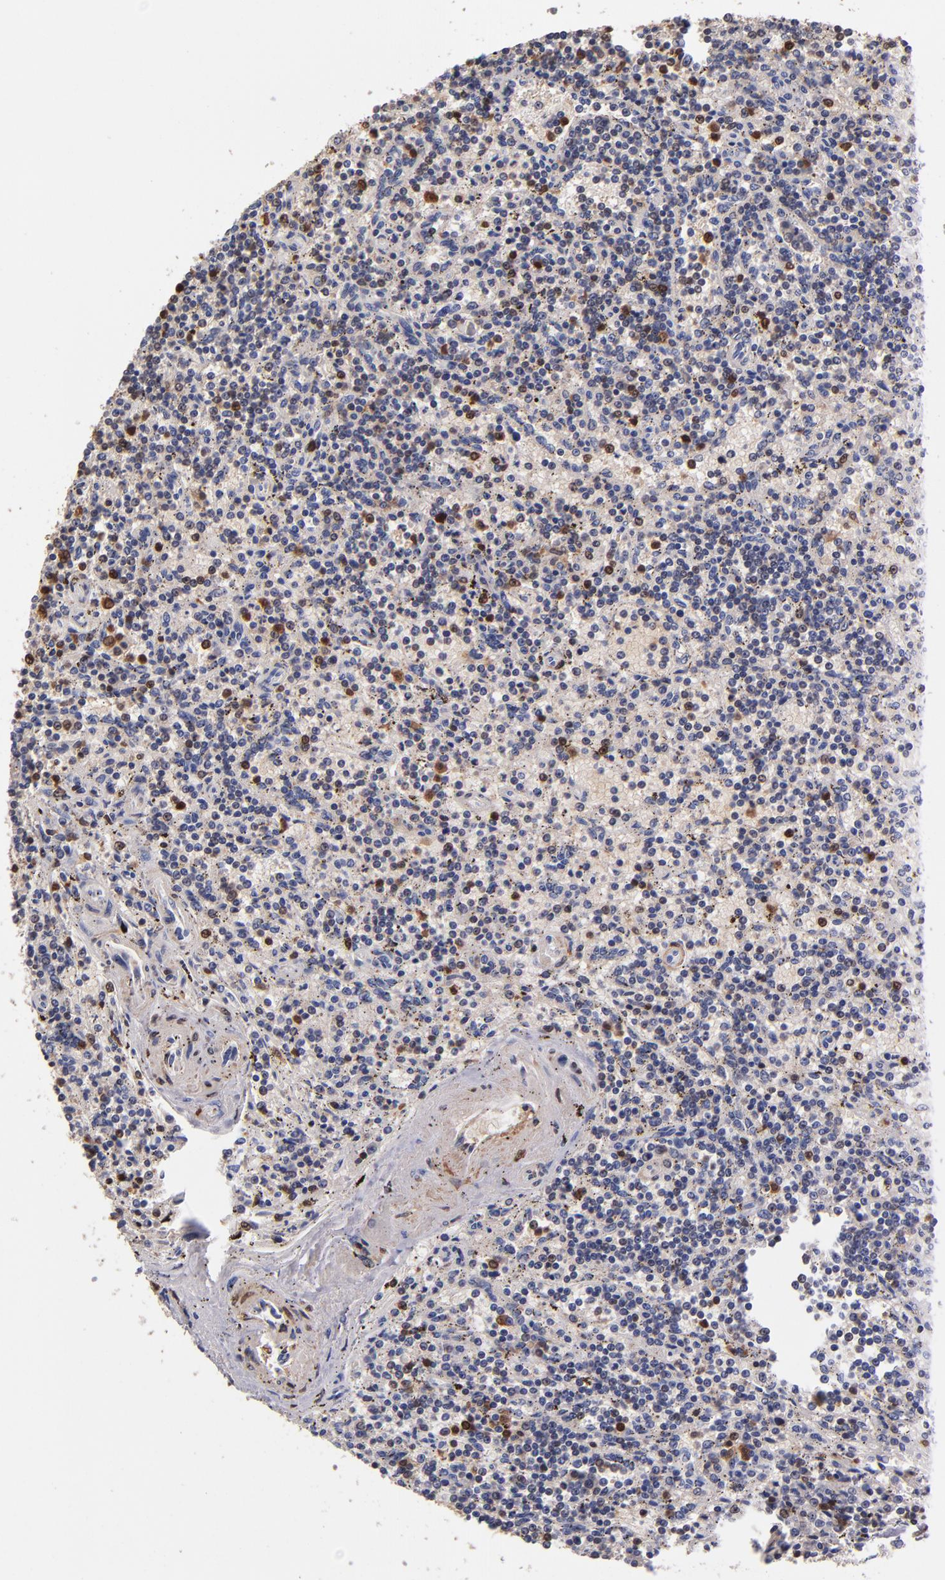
{"staining": {"intensity": "moderate", "quantity": "<25%", "location": "cytoplasmic/membranous,nuclear"}, "tissue": "lymphoma", "cell_type": "Tumor cells", "image_type": "cancer", "snomed": [{"axis": "morphology", "description": "Malignant lymphoma, non-Hodgkin's type, Low grade"}, {"axis": "topography", "description": "Spleen"}], "caption": "High-power microscopy captured an immunohistochemistry histopathology image of lymphoma, revealing moderate cytoplasmic/membranous and nuclear expression in about <25% of tumor cells.", "gene": "S100A4", "patient": {"sex": "male", "age": 73}}